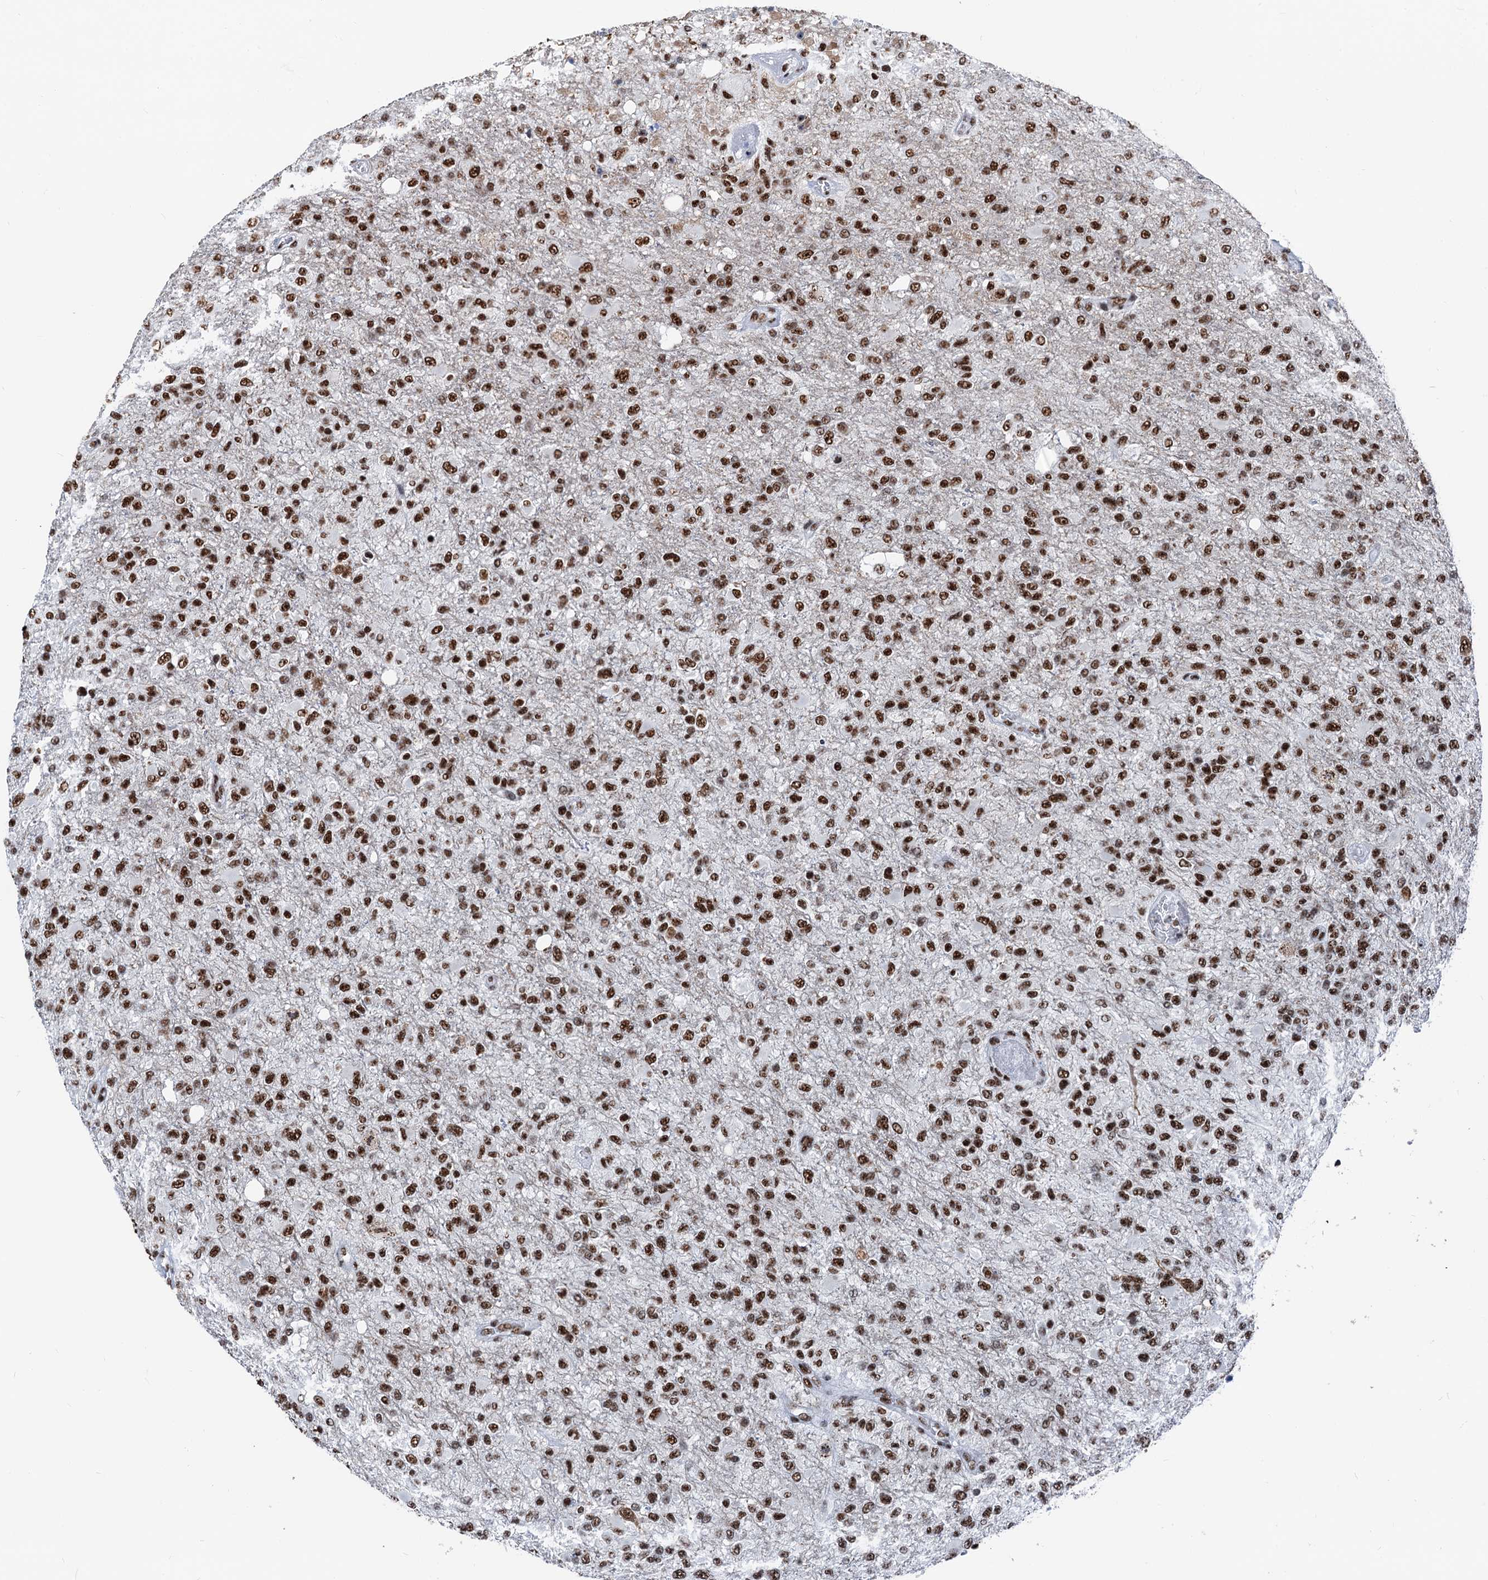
{"staining": {"intensity": "moderate", "quantity": ">75%", "location": "nuclear"}, "tissue": "glioma", "cell_type": "Tumor cells", "image_type": "cancer", "snomed": [{"axis": "morphology", "description": "Glioma, malignant, High grade"}, {"axis": "topography", "description": "Brain"}], "caption": "Moderate nuclear expression is present in about >75% of tumor cells in glioma.", "gene": "DDX23", "patient": {"sex": "female", "age": 74}}